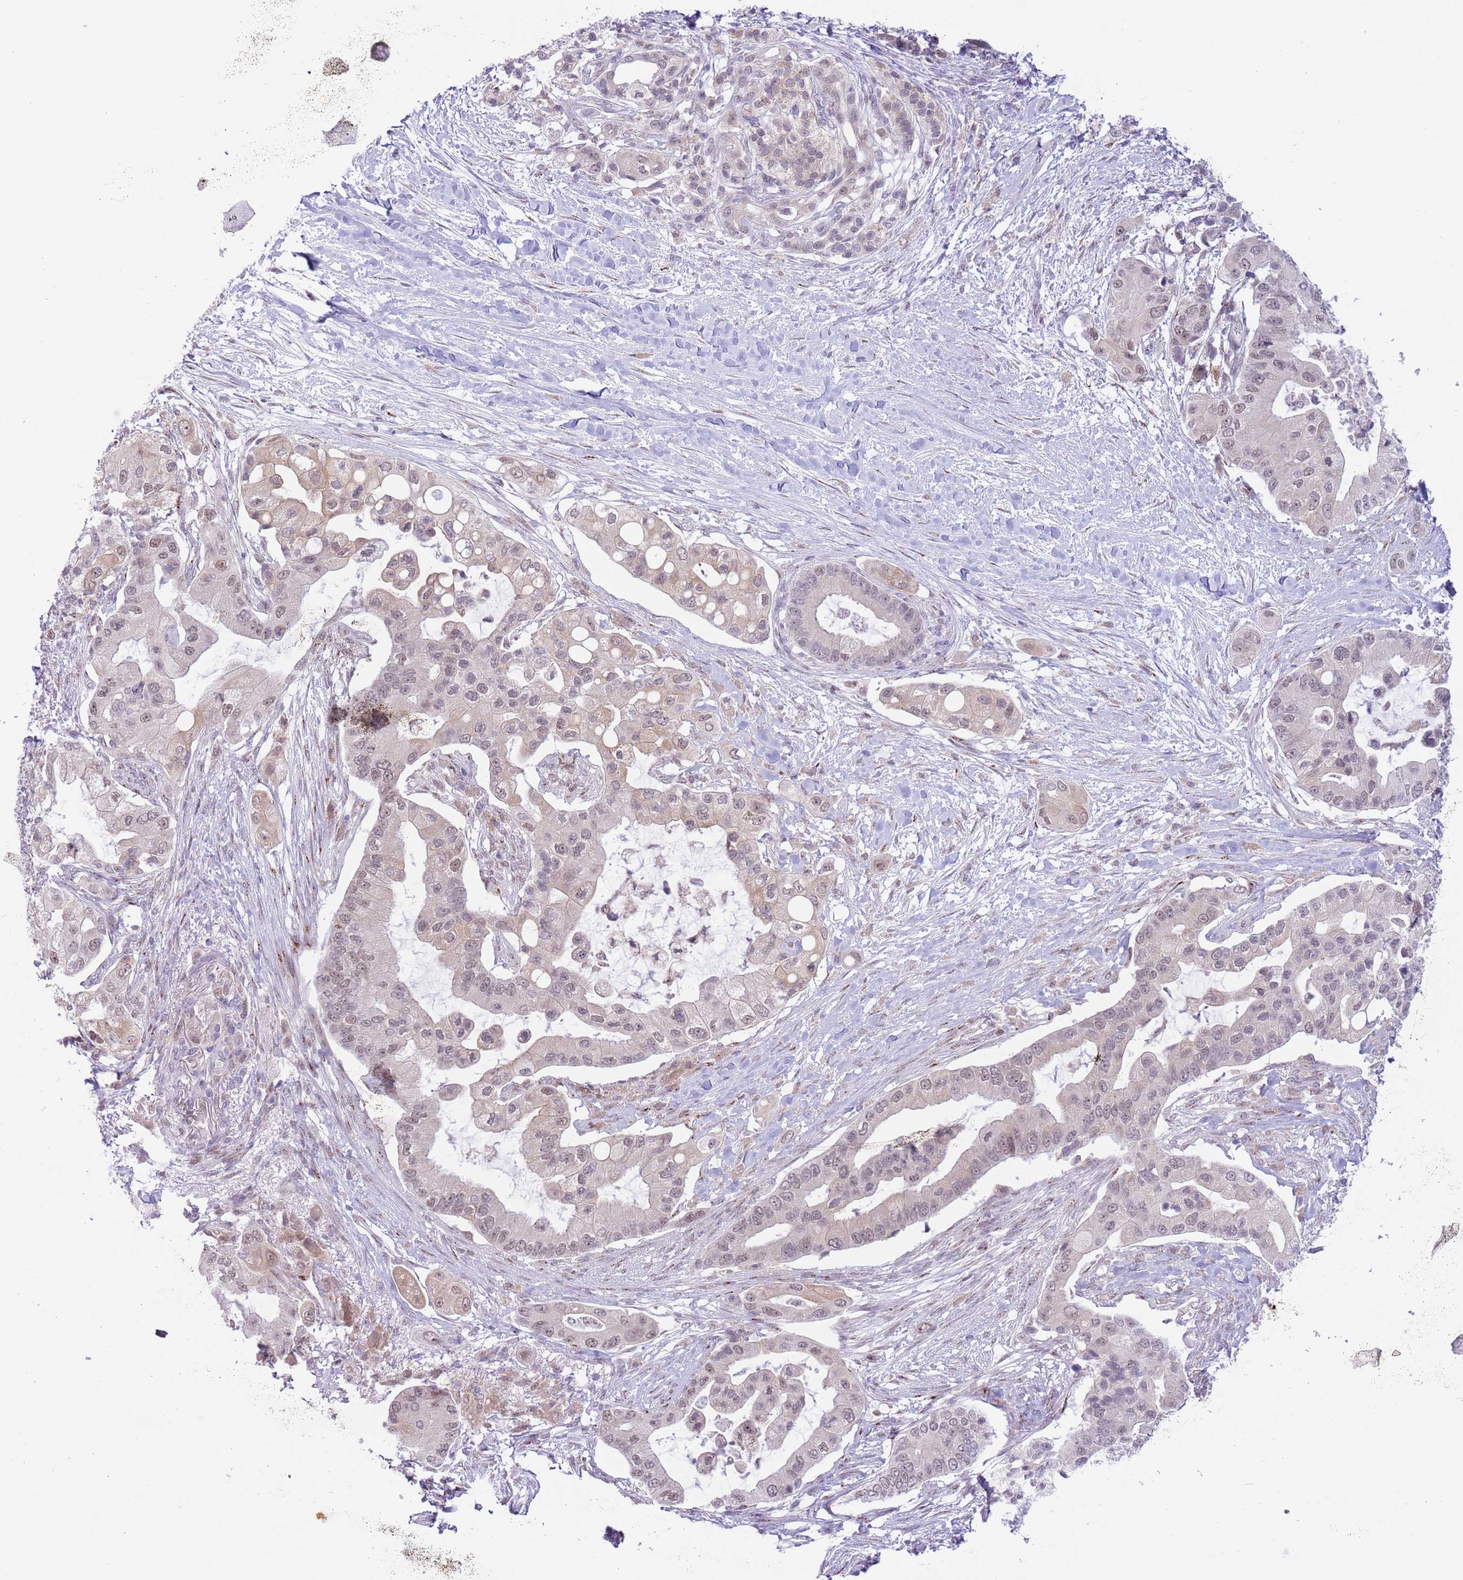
{"staining": {"intensity": "weak", "quantity": "25%-75%", "location": "cytoplasmic/membranous,nuclear"}, "tissue": "pancreatic cancer", "cell_type": "Tumor cells", "image_type": "cancer", "snomed": [{"axis": "morphology", "description": "Adenocarcinoma, NOS"}, {"axis": "topography", "description": "Pancreas"}], "caption": "Brown immunohistochemical staining in human pancreatic cancer exhibits weak cytoplasmic/membranous and nuclear positivity in about 25%-75% of tumor cells.", "gene": "ZNF576", "patient": {"sex": "male", "age": 57}}